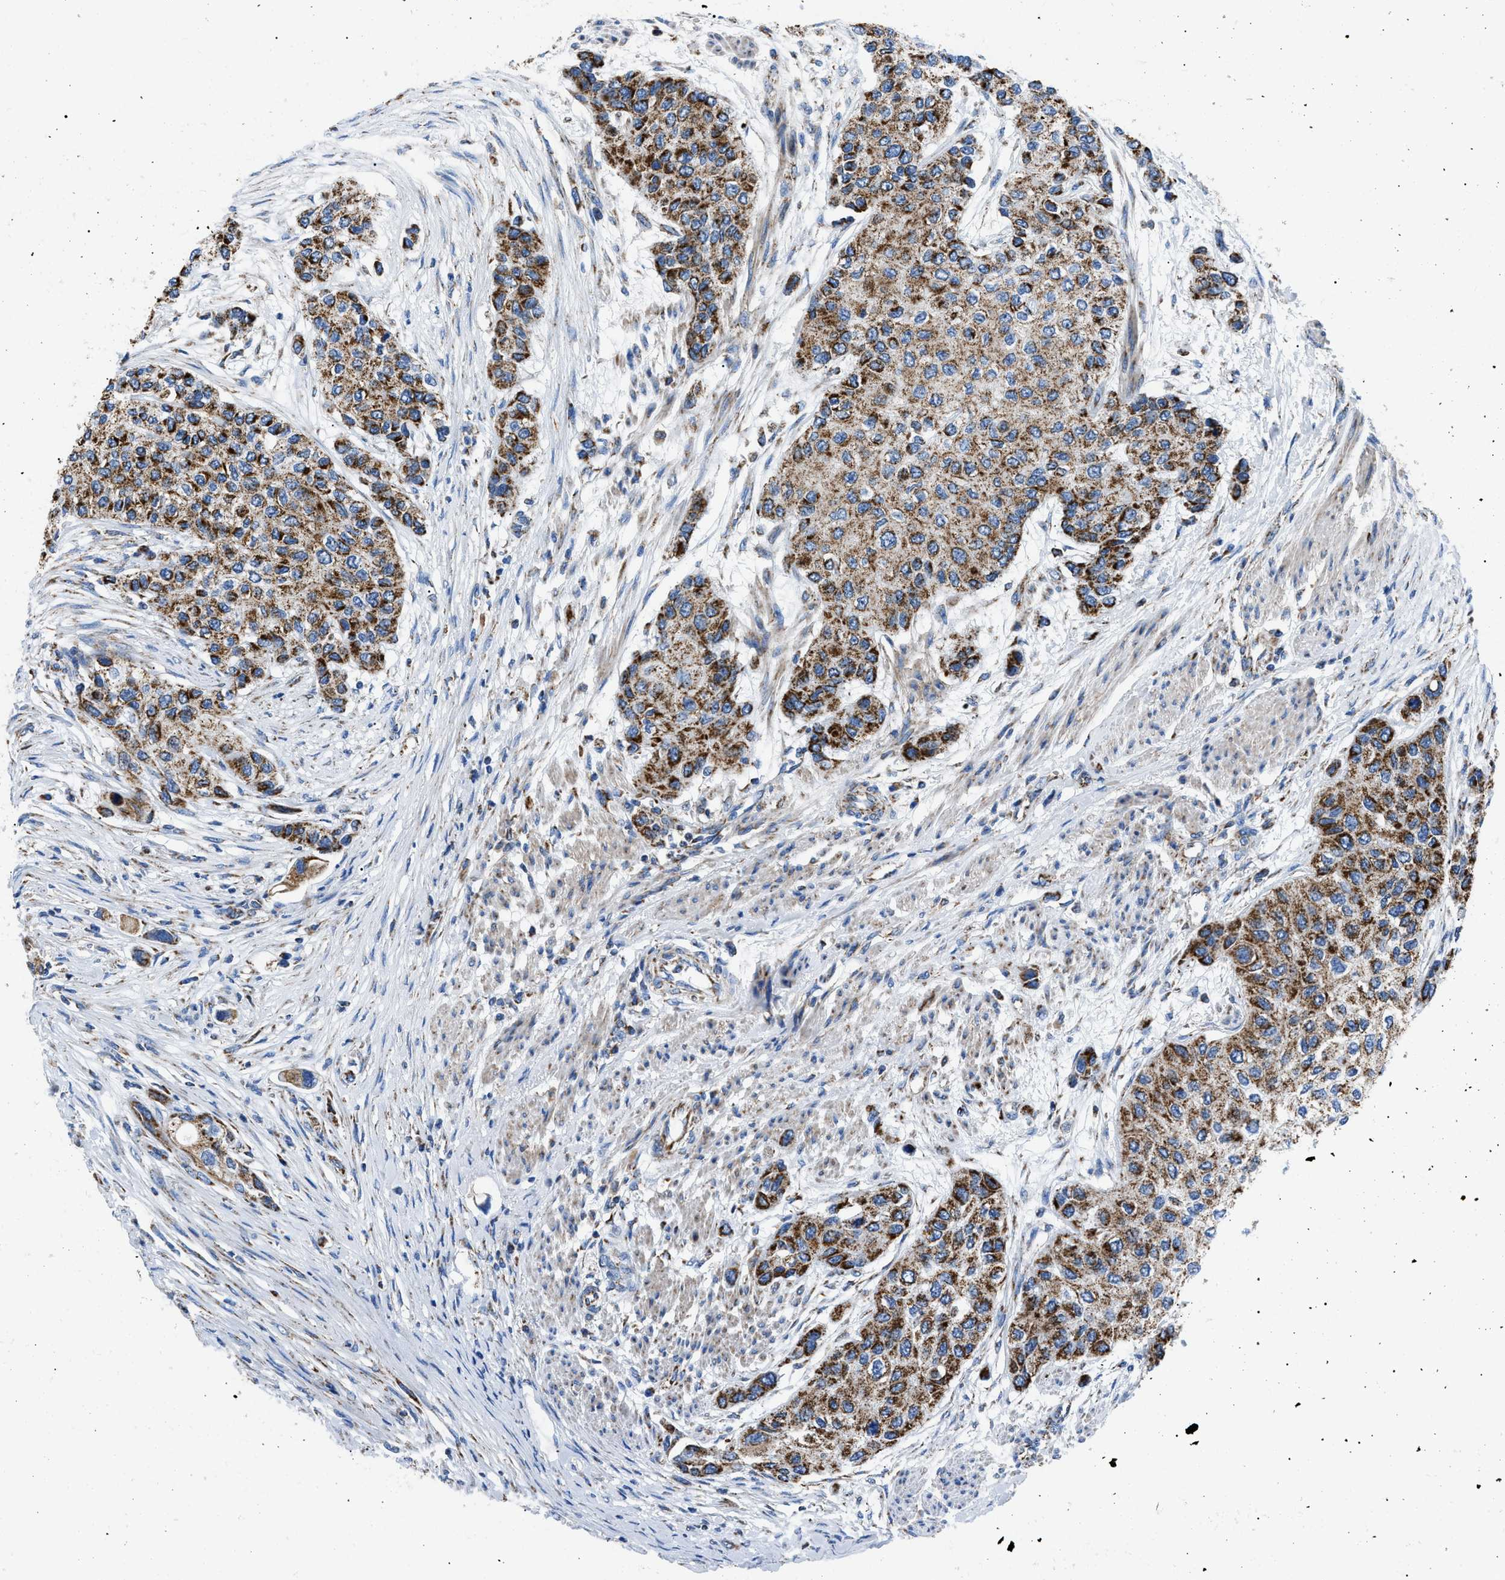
{"staining": {"intensity": "strong", "quantity": ">75%", "location": "cytoplasmic/membranous"}, "tissue": "urothelial cancer", "cell_type": "Tumor cells", "image_type": "cancer", "snomed": [{"axis": "morphology", "description": "Urothelial carcinoma, High grade"}, {"axis": "topography", "description": "Urinary bladder"}], "caption": "The micrograph demonstrates immunohistochemical staining of urothelial cancer. There is strong cytoplasmic/membranous positivity is seen in approximately >75% of tumor cells.", "gene": "PHB2", "patient": {"sex": "female", "age": 56}}